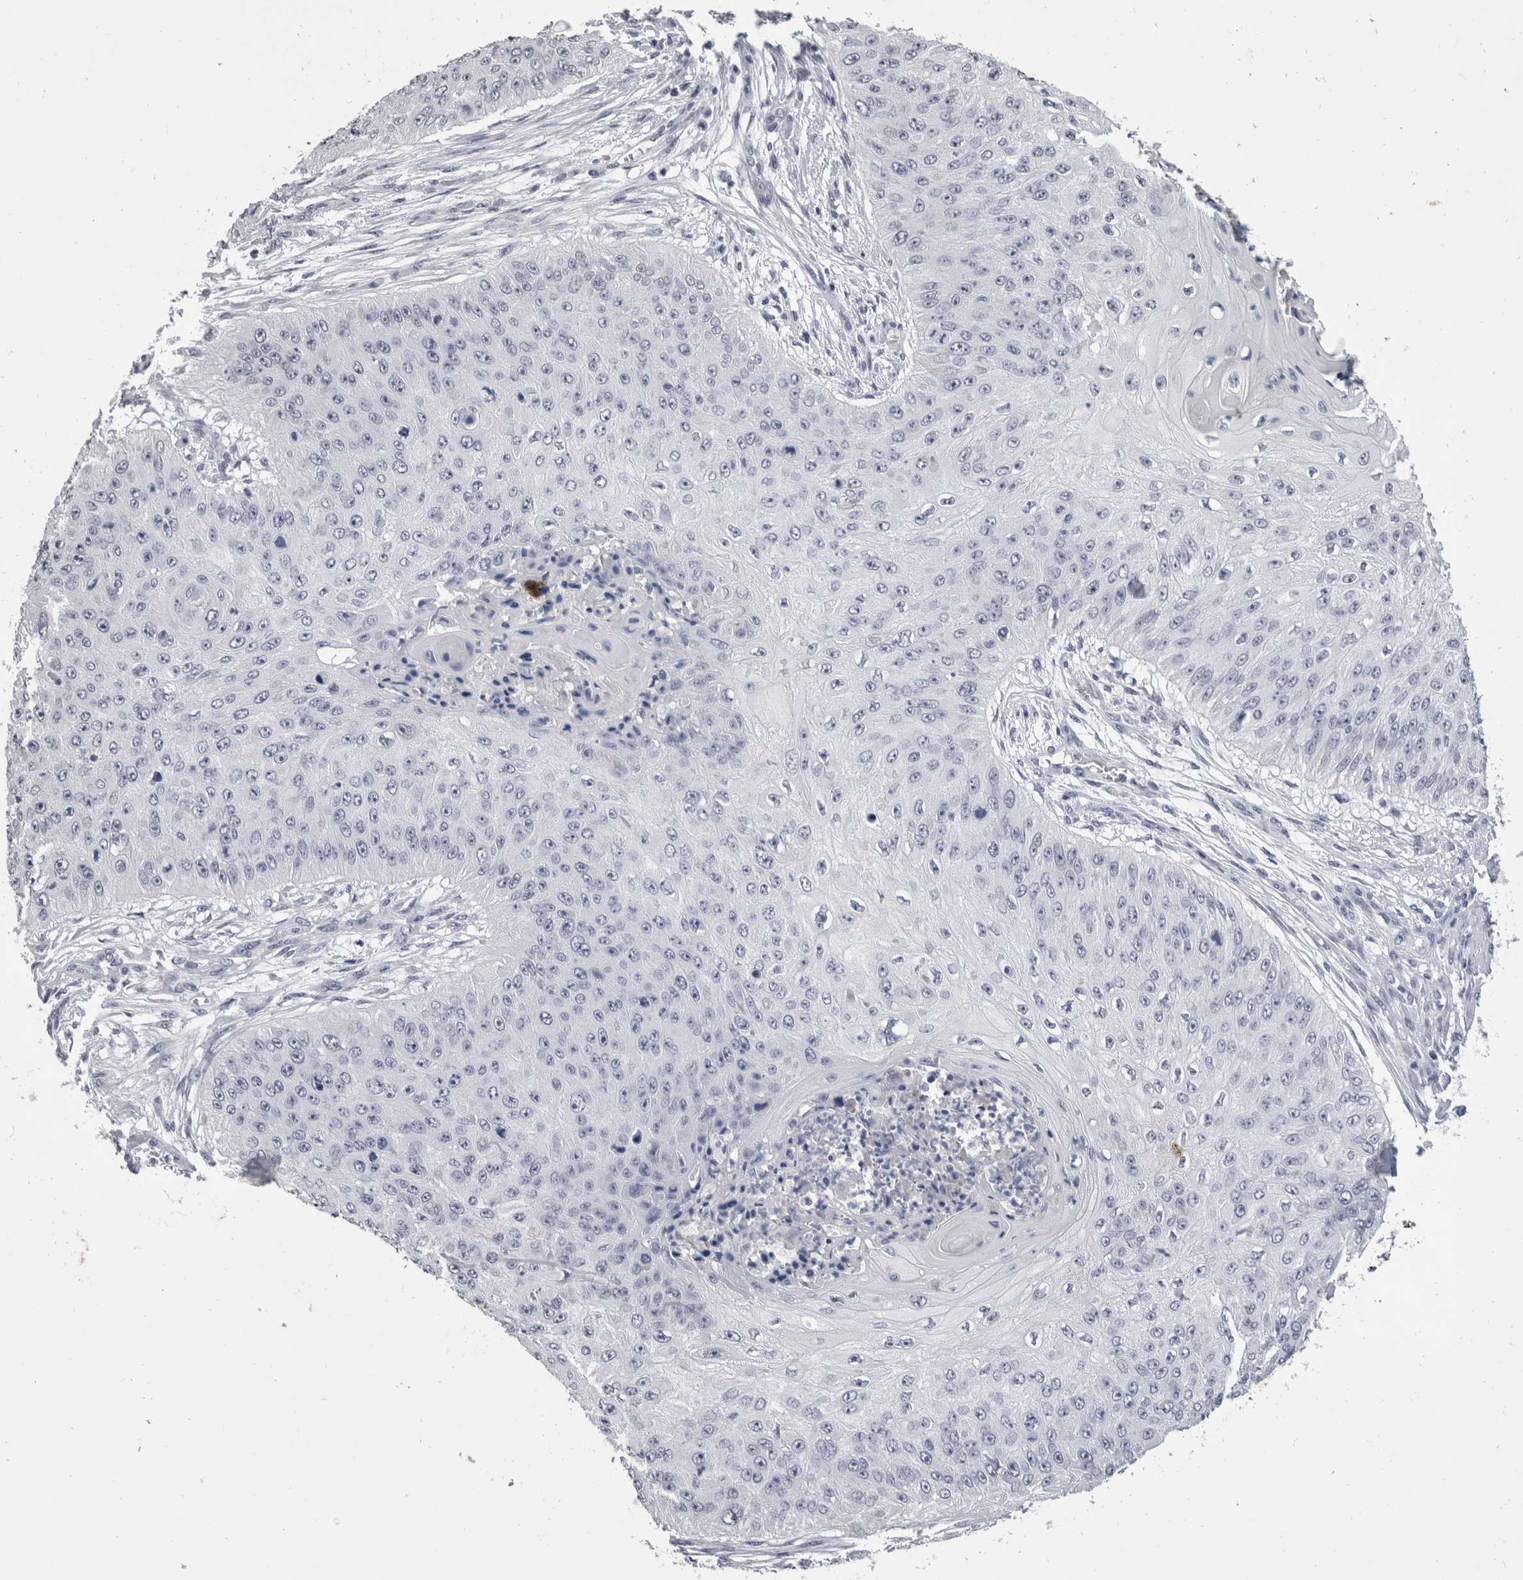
{"staining": {"intensity": "negative", "quantity": "none", "location": "none"}, "tissue": "skin cancer", "cell_type": "Tumor cells", "image_type": "cancer", "snomed": [{"axis": "morphology", "description": "Squamous cell carcinoma, NOS"}, {"axis": "topography", "description": "Skin"}], "caption": "This is an IHC micrograph of skin cancer. There is no positivity in tumor cells.", "gene": "DDX17", "patient": {"sex": "female", "age": 80}}